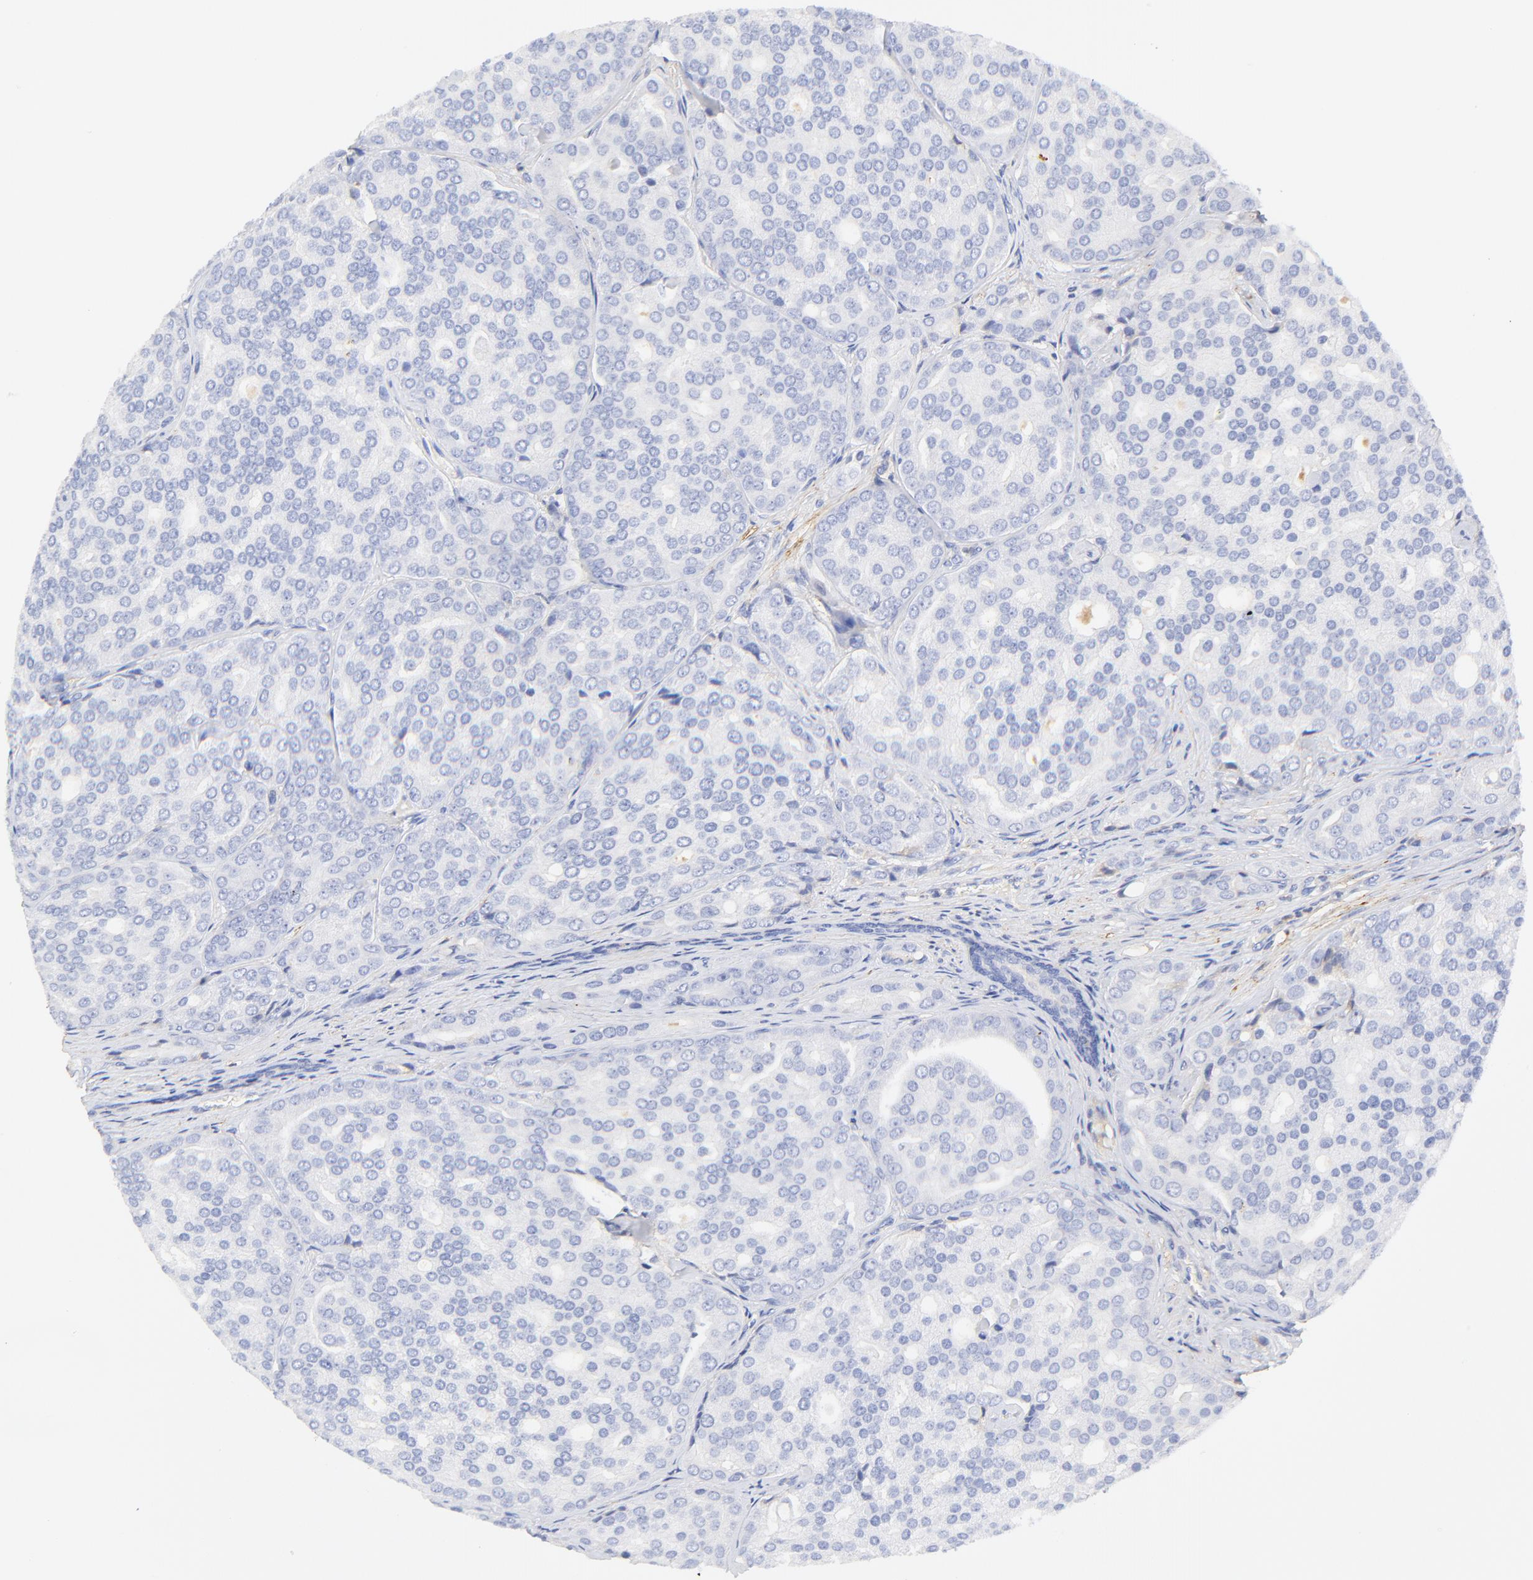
{"staining": {"intensity": "negative", "quantity": "none", "location": "none"}, "tissue": "prostate cancer", "cell_type": "Tumor cells", "image_type": "cancer", "snomed": [{"axis": "morphology", "description": "Adenocarcinoma, High grade"}, {"axis": "topography", "description": "Prostate"}], "caption": "Tumor cells show no significant expression in prostate cancer. (DAB (3,3'-diaminobenzidine) IHC visualized using brightfield microscopy, high magnification).", "gene": "MDGA2", "patient": {"sex": "male", "age": 64}}